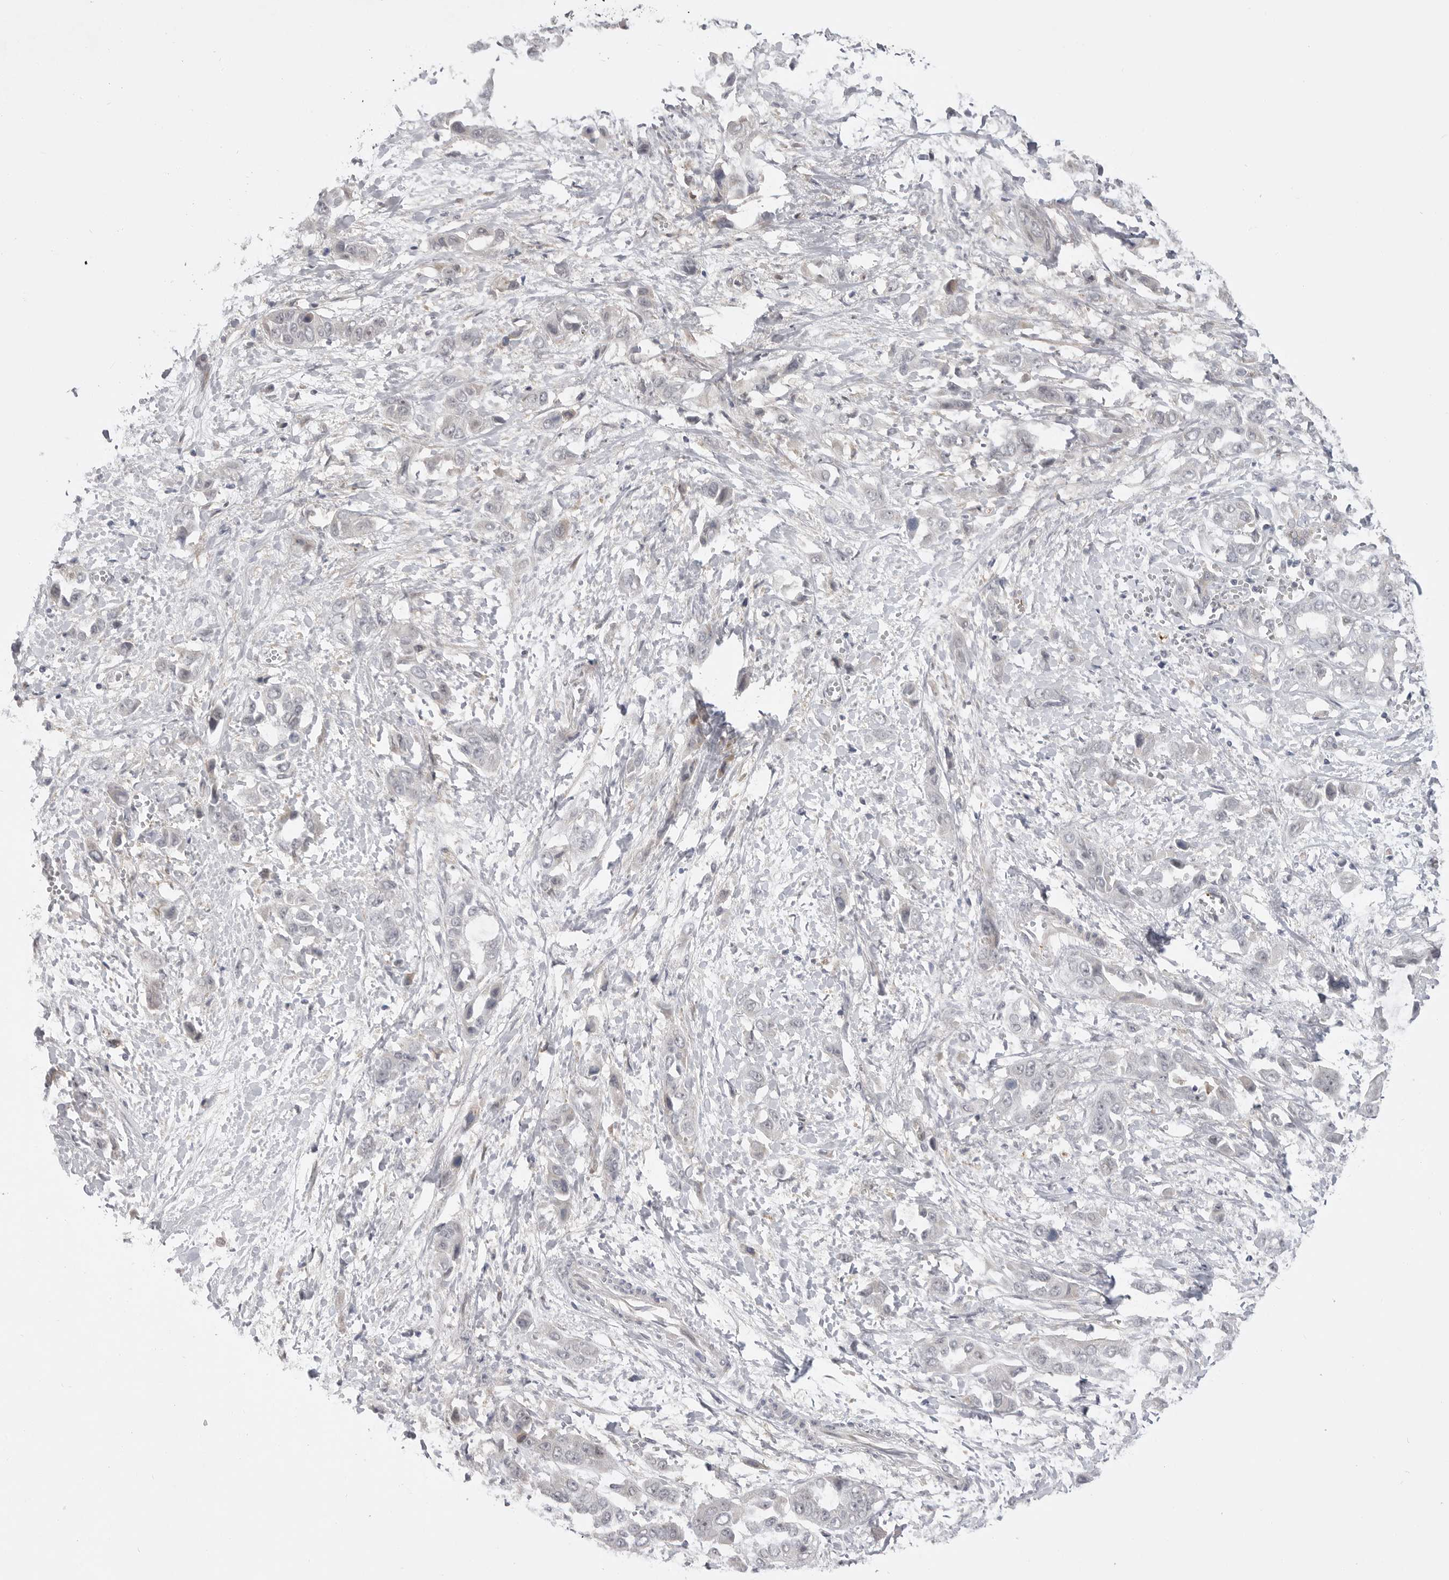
{"staining": {"intensity": "negative", "quantity": "none", "location": "none"}, "tissue": "liver cancer", "cell_type": "Tumor cells", "image_type": "cancer", "snomed": [{"axis": "morphology", "description": "Cholangiocarcinoma"}, {"axis": "topography", "description": "Liver"}], "caption": "There is no significant expression in tumor cells of liver cholangiocarcinoma.", "gene": "GGT6", "patient": {"sex": "female", "age": 52}}